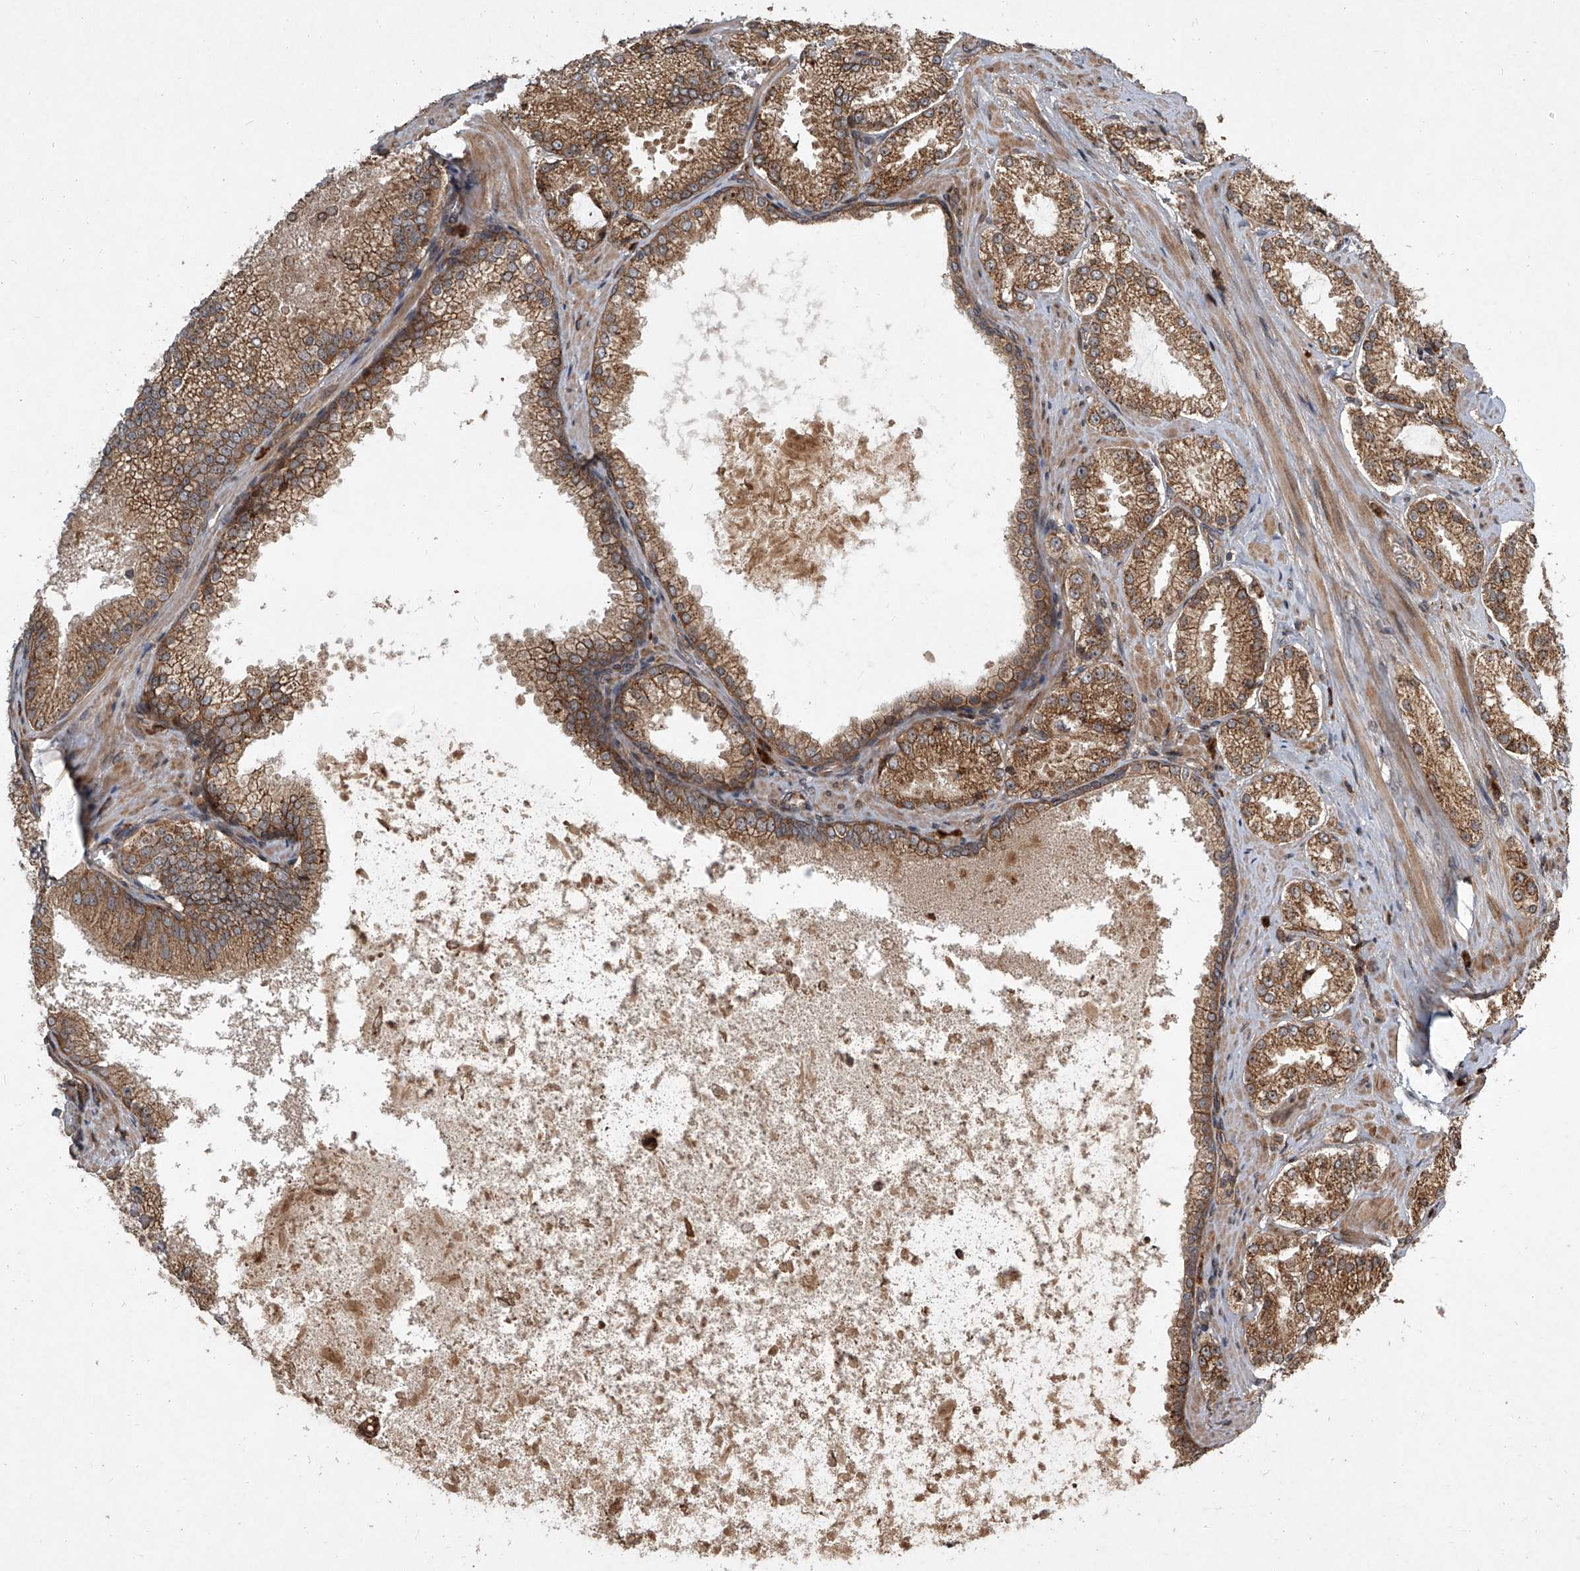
{"staining": {"intensity": "moderate", "quantity": ">75%", "location": "cytoplasmic/membranous"}, "tissue": "prostate cancer", "cell_type": "Tumor cells", "image_type": "cancer", "snomed": [{"axis": "morphology", "description": "Adenocarcinoma, High grade"}, {"axis": "topography", "description": "Prostate"}], "caption": "Human adenocarcinoma (high-grade) (prostate) stained with a protein marker demonstrates moderate staining in tumor cells.", "gene": "EVA1C", "patient": {"sex": "male", "age": 73}}